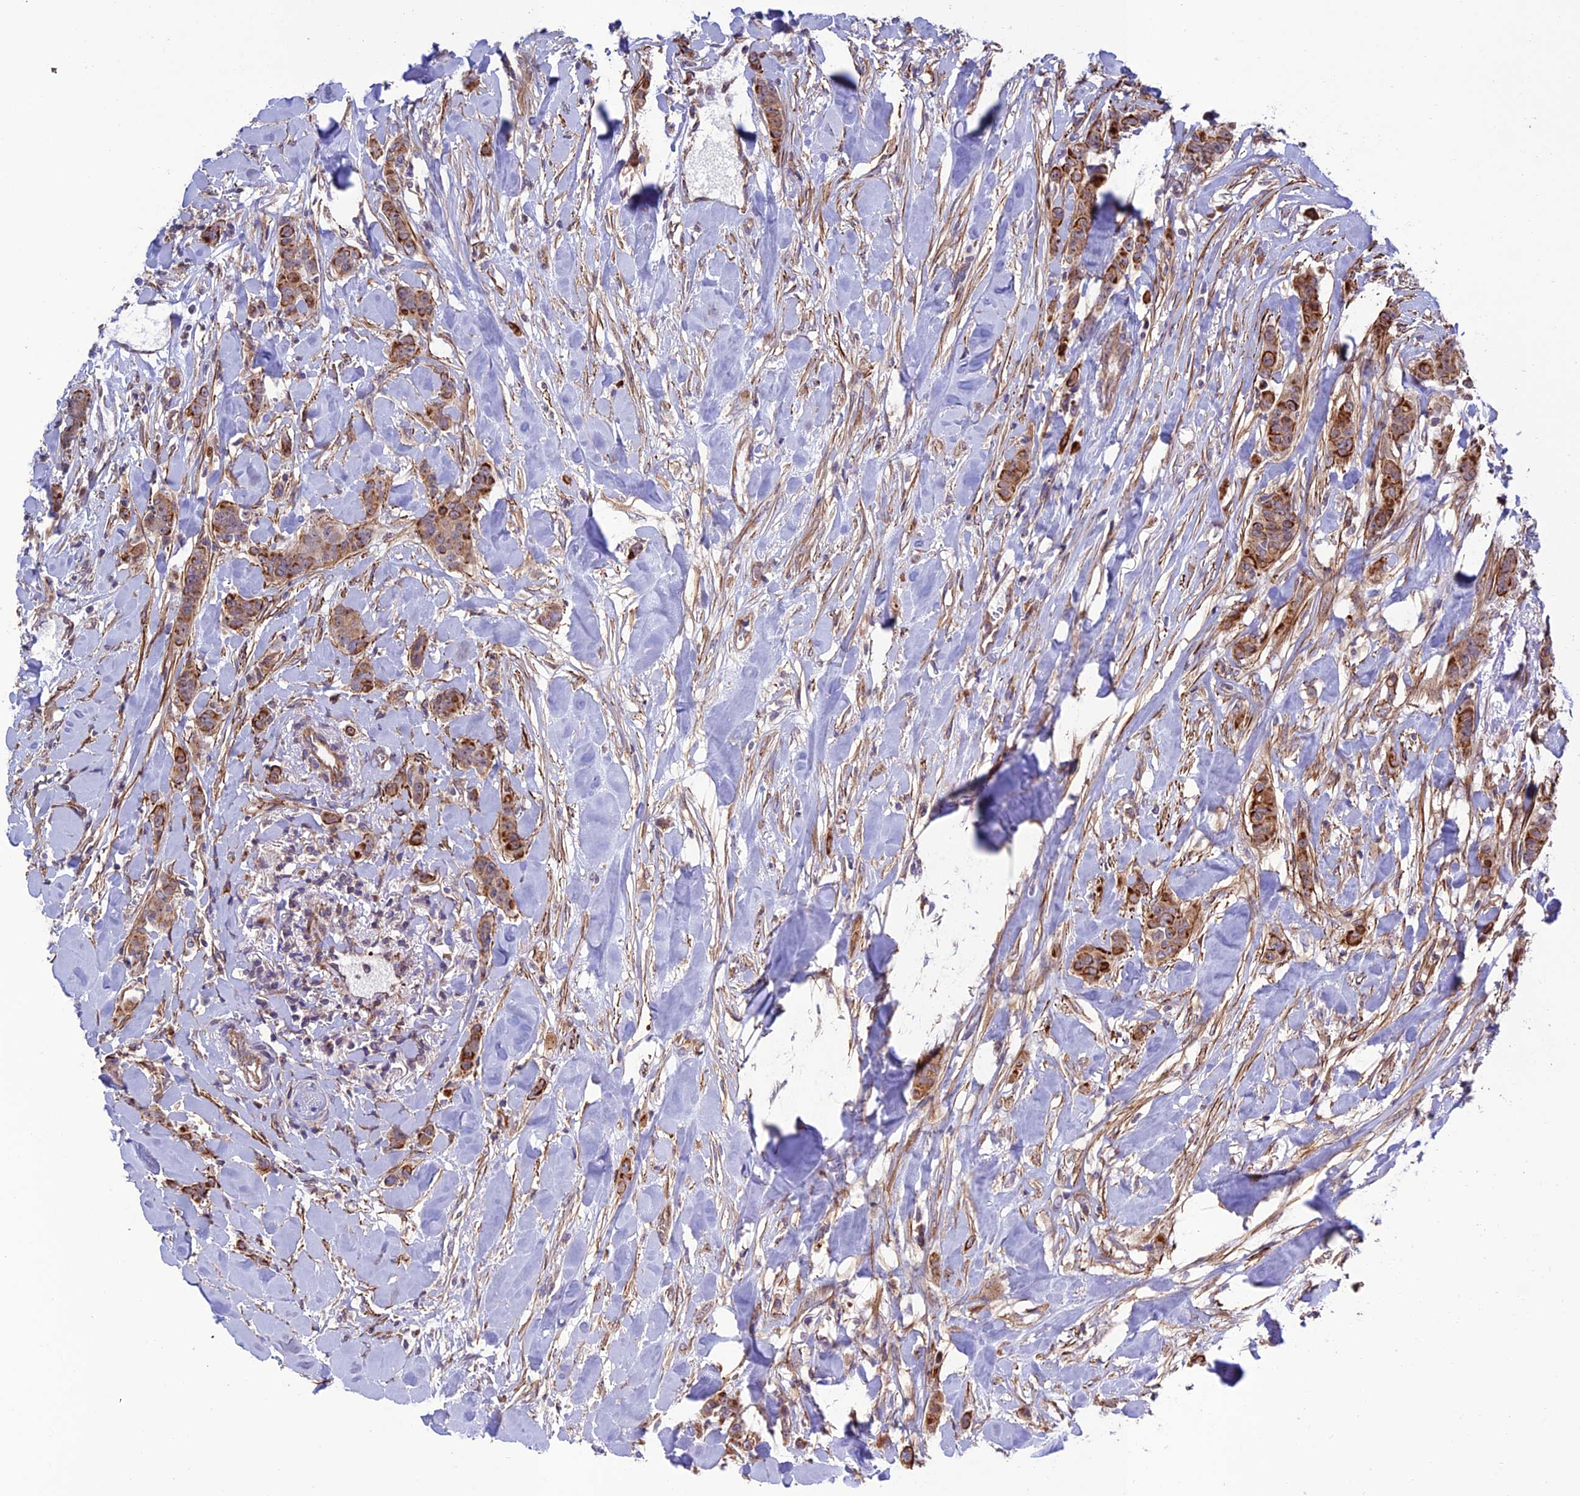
{"staining": {"intensity": "strong", "quantity": "<25%", "location": "cytoplasmic/membranous"}, "tissue": "breast cancer", "cell_type": "Tumor cells", "image_type": "cancer", "snomed": [{"axis": "morphology", "description": "Duct carcinoma"}, {"axis": "topography", "description": "Breast"}], "caption": "Breast cancer (intraductal carcinoma) tissue displays strong cytoplasmic/membranous positivity in approximately <25% of tumor cells, visualized by immunohistochemistry.", "gene": "TNIP3", "patient": {"sex": "female", "age": 40}}